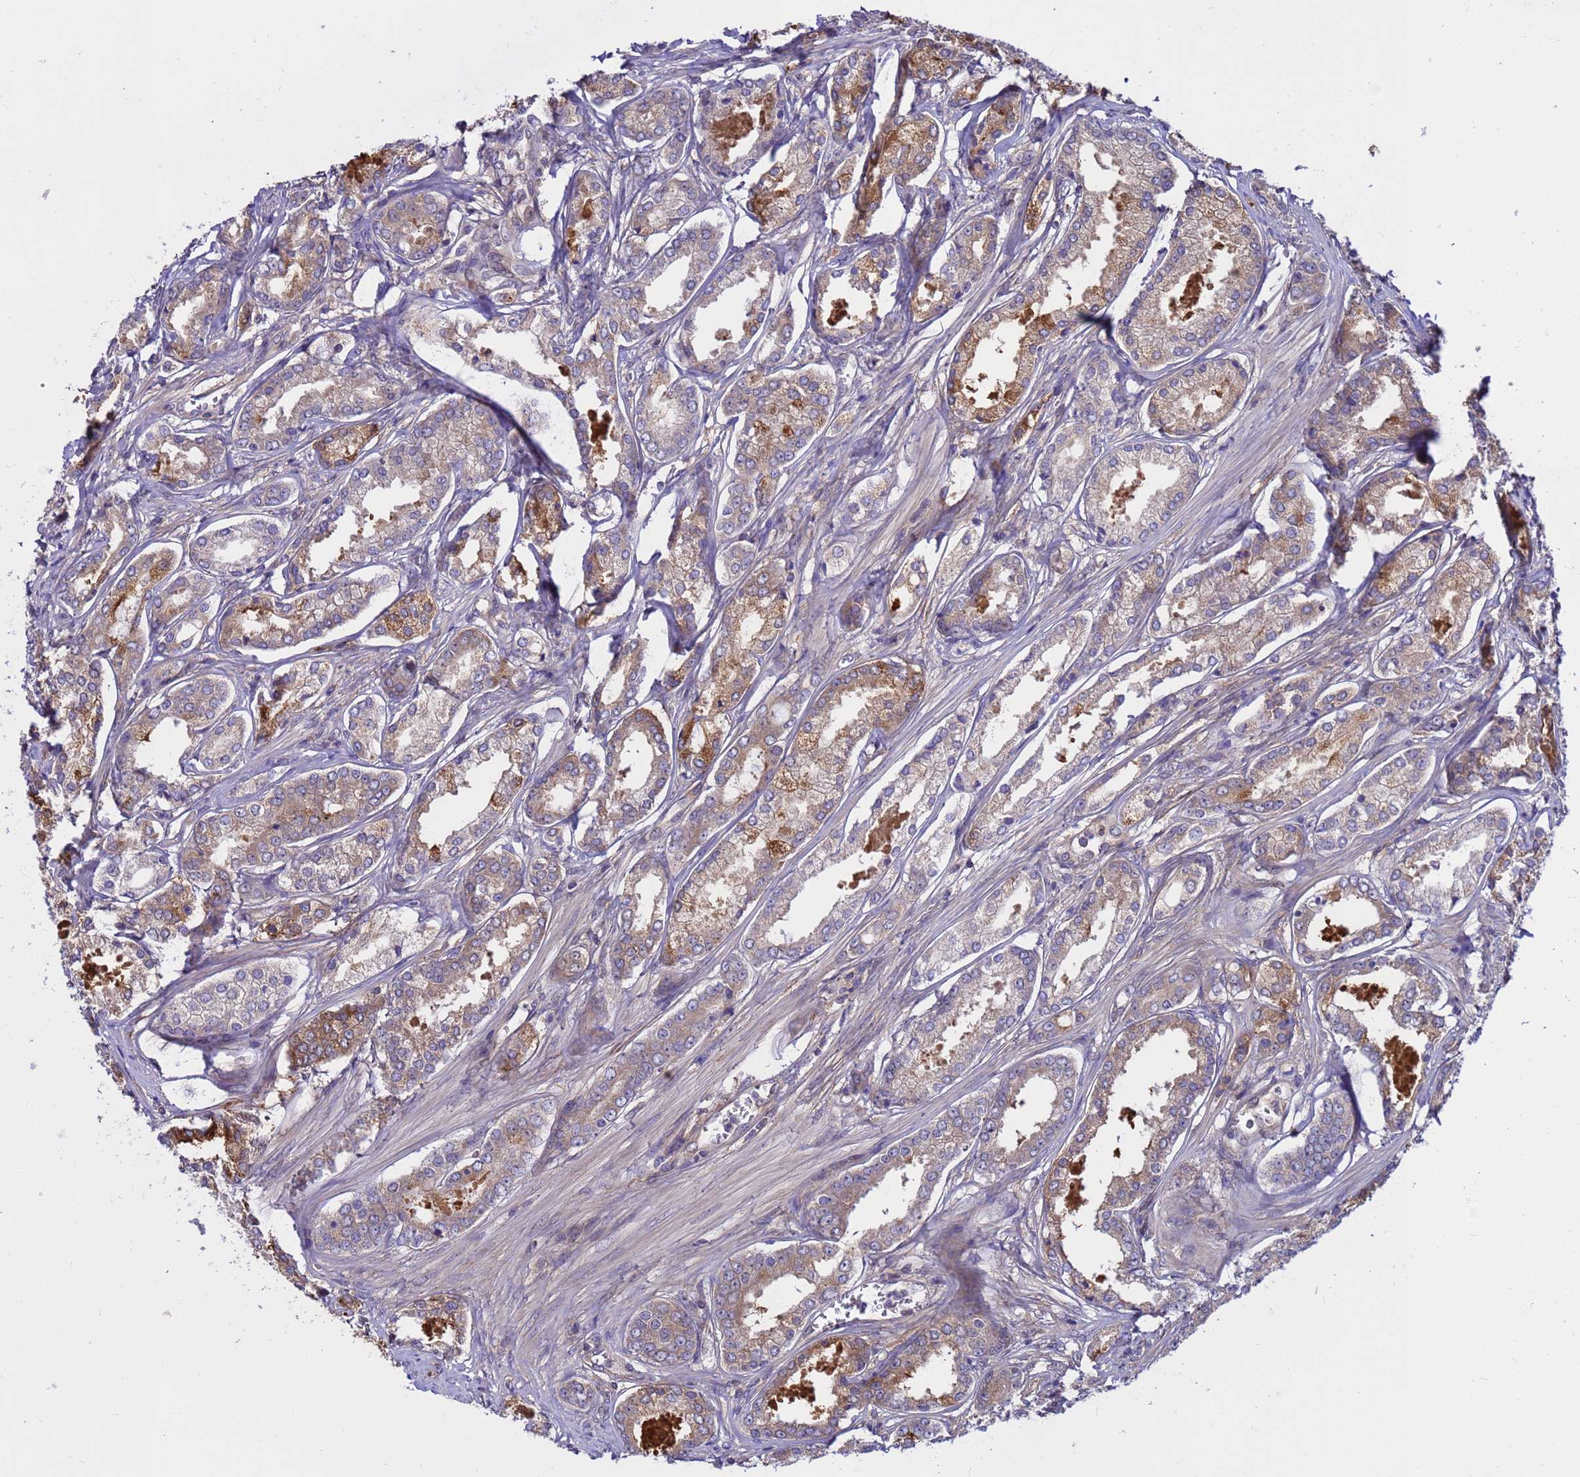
{"staining": {"intensity": "moderate", "quantity": "<25%", "location": "cytoplasmic/membranous"}, "tissue": "prostate cancer", "cell_type": "Tumor cells", "image_type": "cancer", "snomed": [{"axis": "morphology", "description": "Adenocarcinoma, Low grade"}, {"axis": "topography", "description": "Prostate"}], "caption": "Low-grade adenocarcinoma (prostate) stained with DAB (3,3'-diaminobenzidine) immunohistochemistry (IHC) reveals low levels of moderate cytoplasmic/membranous expression in about <25% of tumor cells.", "gene": "GET3", "patient": {"sex": "male", "age": 68}}